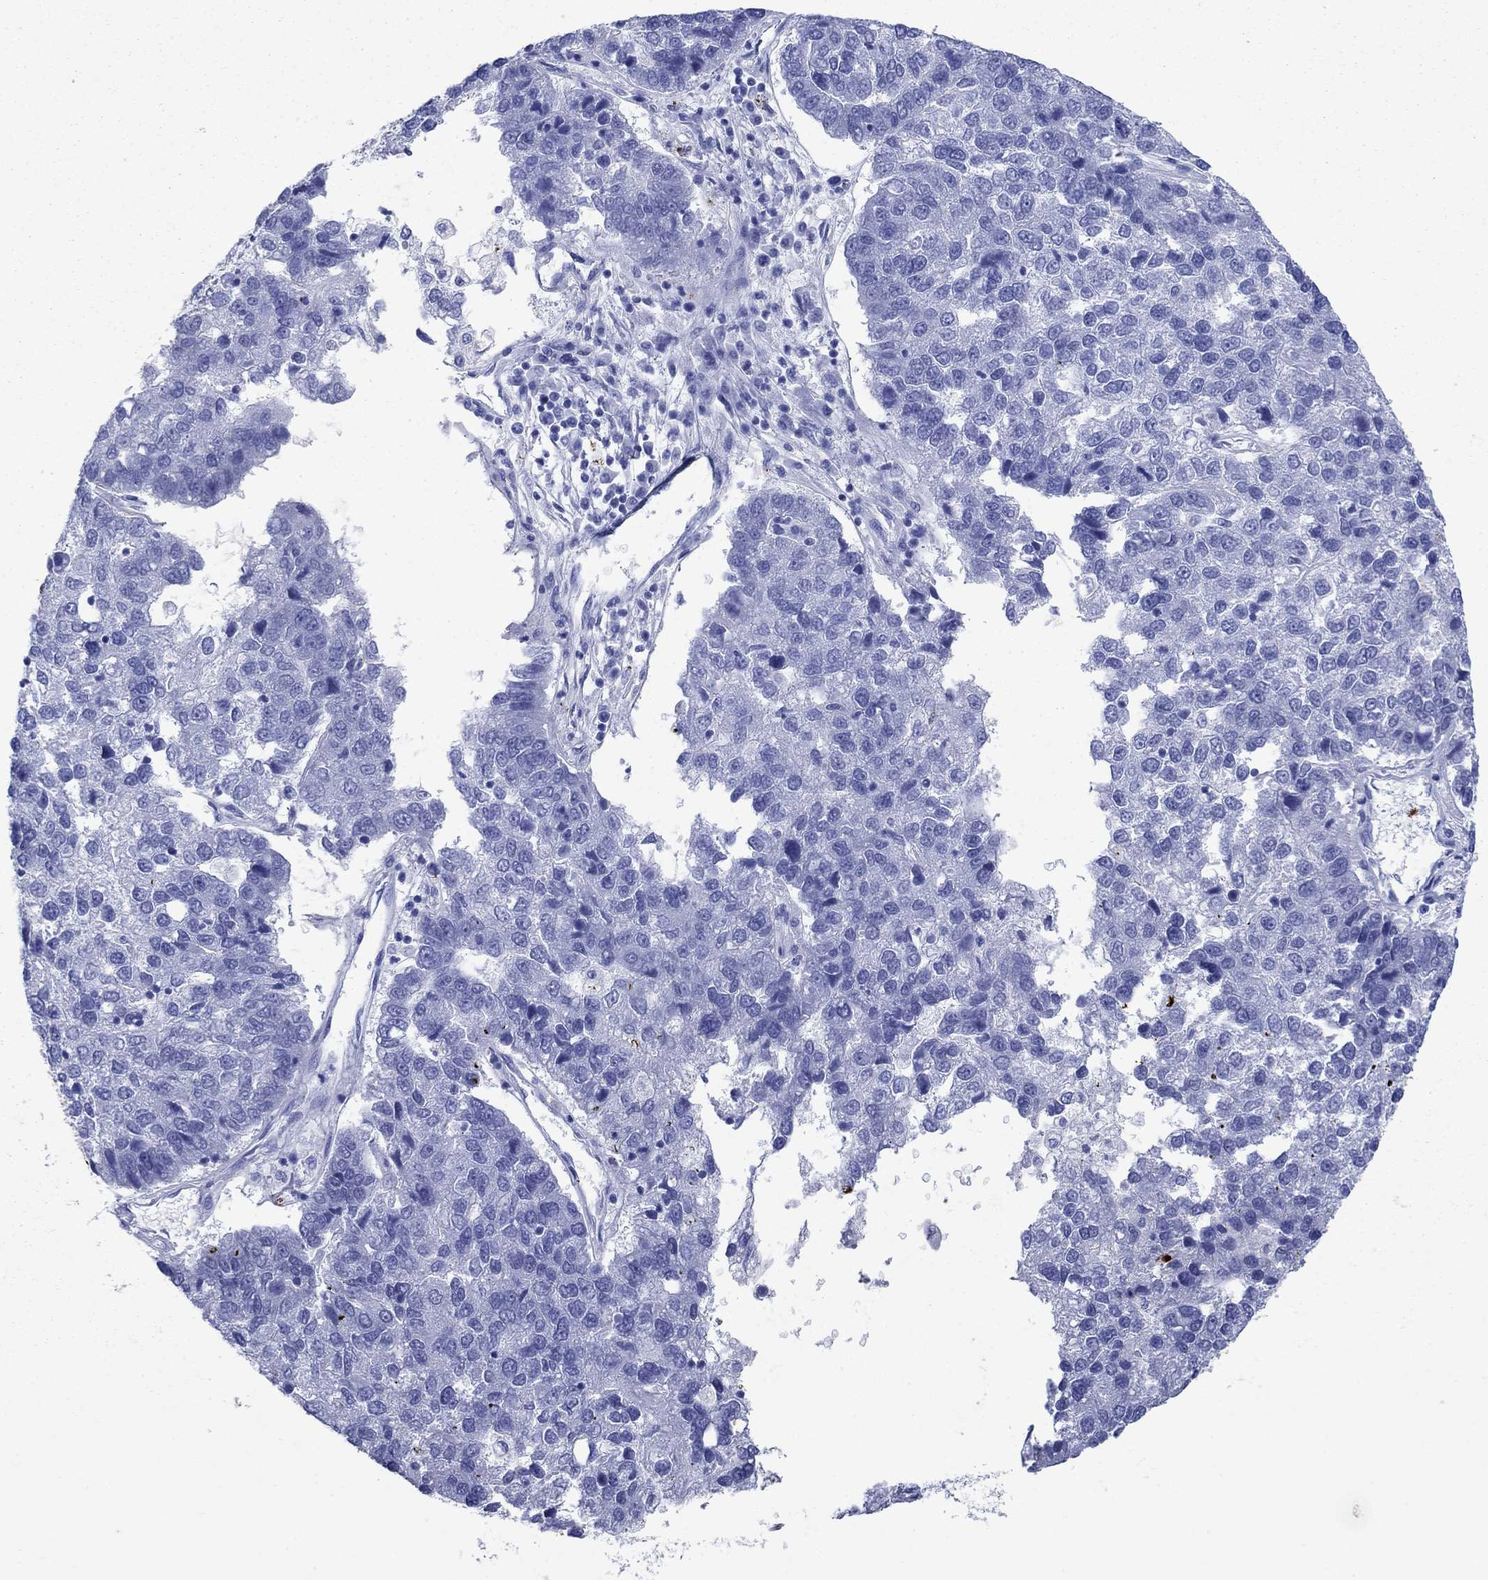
{"staining": {"intensity": "negative", "quantity": "none", "location": "none"}, "tissue": "pancreatic cancer", "cell_type": "Tumor cells", "image_type": "cancer", "snomed": [{"axis": "morphology", "description": "Adenocarcinoma, NOS"}, {"axis": "topography", "description": "Pancreas"}], "caption": "An image of human adenocarcinoma (pancreatic) is negative for staining in tumor cells.", "gene": "AZU1", "patient": {"sex": "female", "age": 61}}